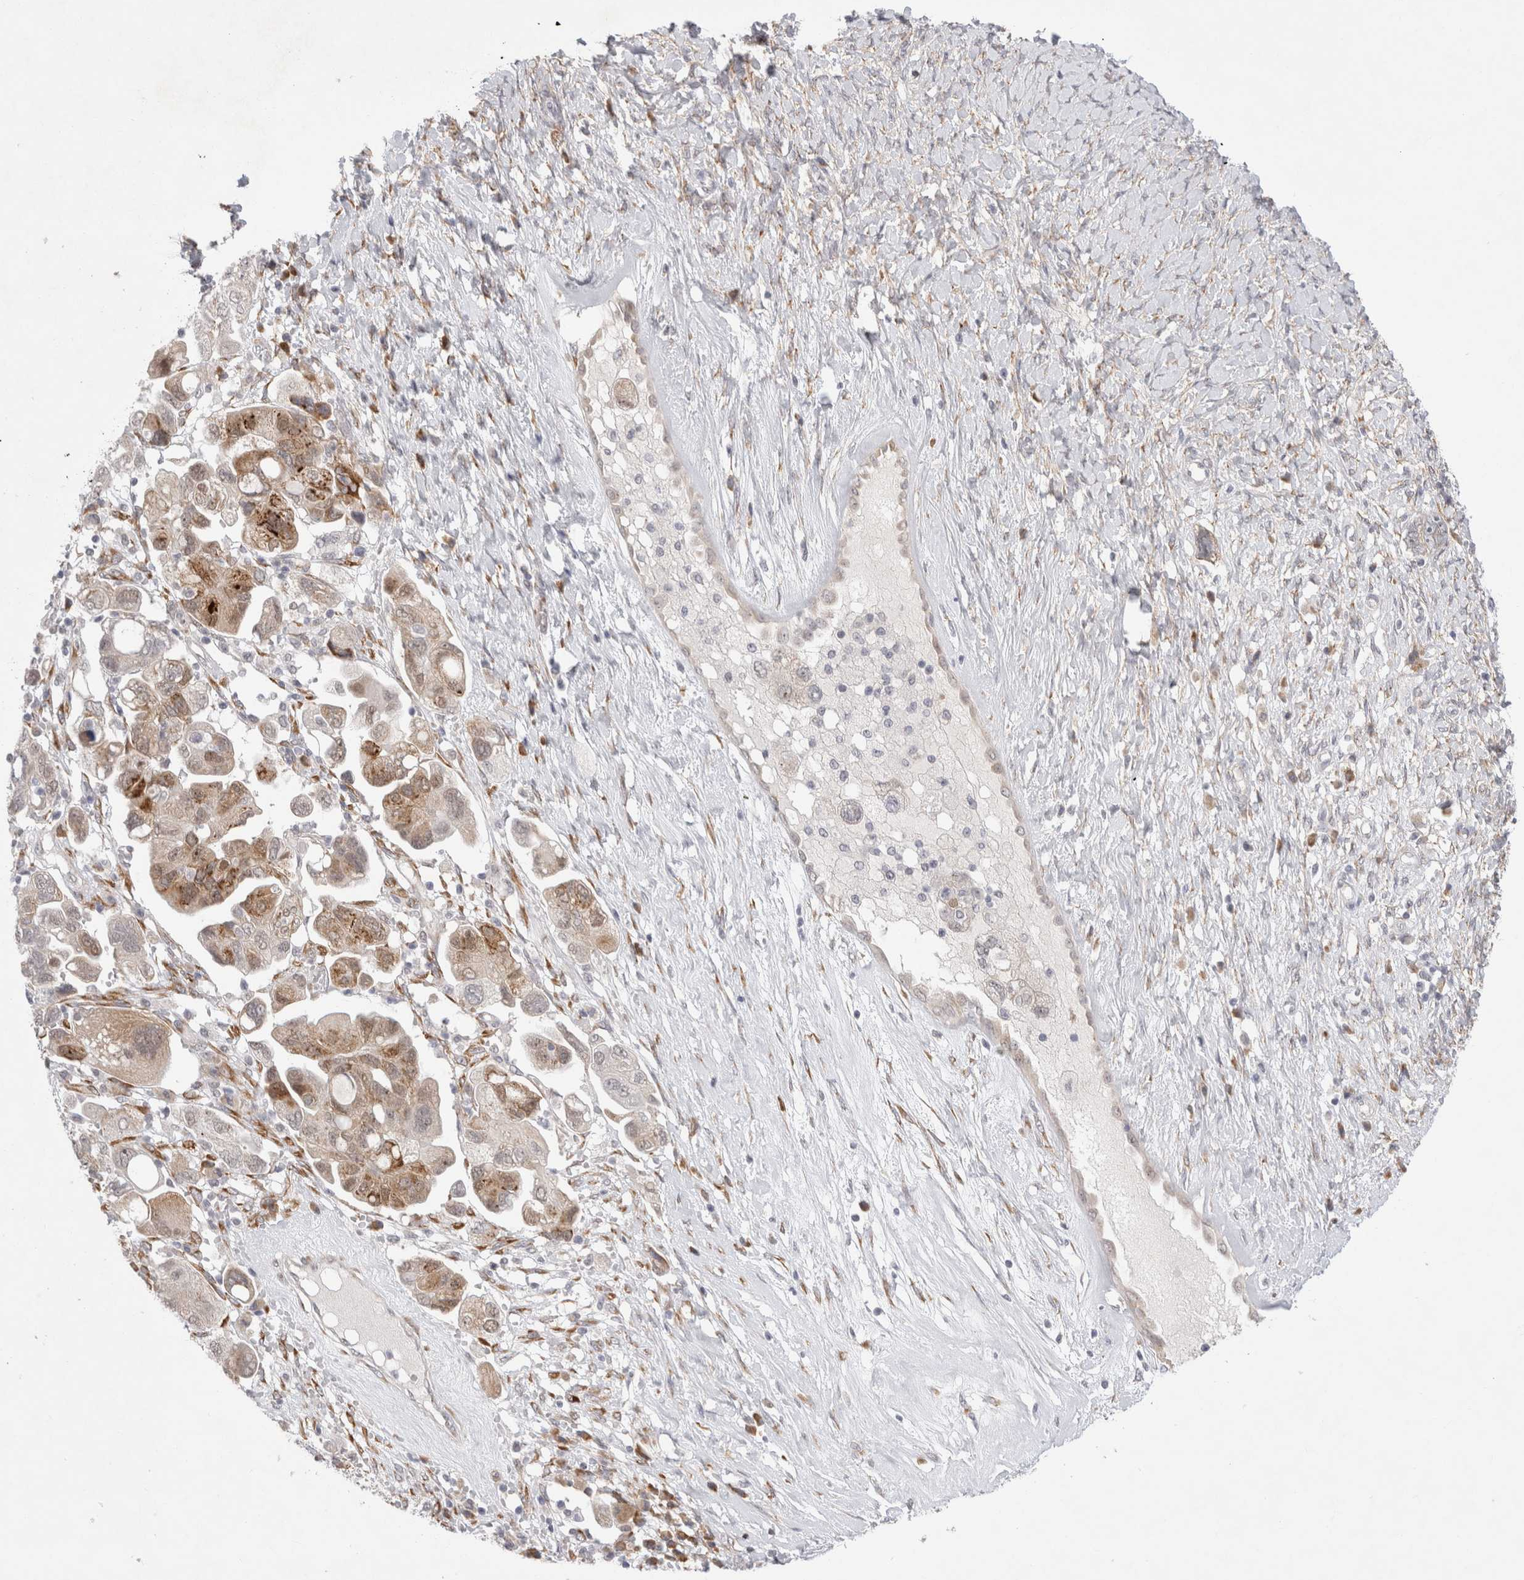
{"staining": {"intensity": "moderate", "quantity": "25%-75%", "location": "cytoplasmic/membranous"}, "tissue": "ovarian cancer", "cell_type": "Tumor cells", "image_type": "cancer", "snomed": [{"axis": "morphology", "description": "Carcinoma, NOS"}, {"axis": "morphology", "description": "Cystadenocarcinoma, serous, NOS"}, {"axis": "topography", "description": "Ovary"}], "caption": "Protein analysis of ovarian cancer tissue reveals moderate cytoplasmic/membranous positivity in about 25%-75% of tumor cells.", "gene": "TRMT1L", "patient": {"sex": "female", "age": 69}}